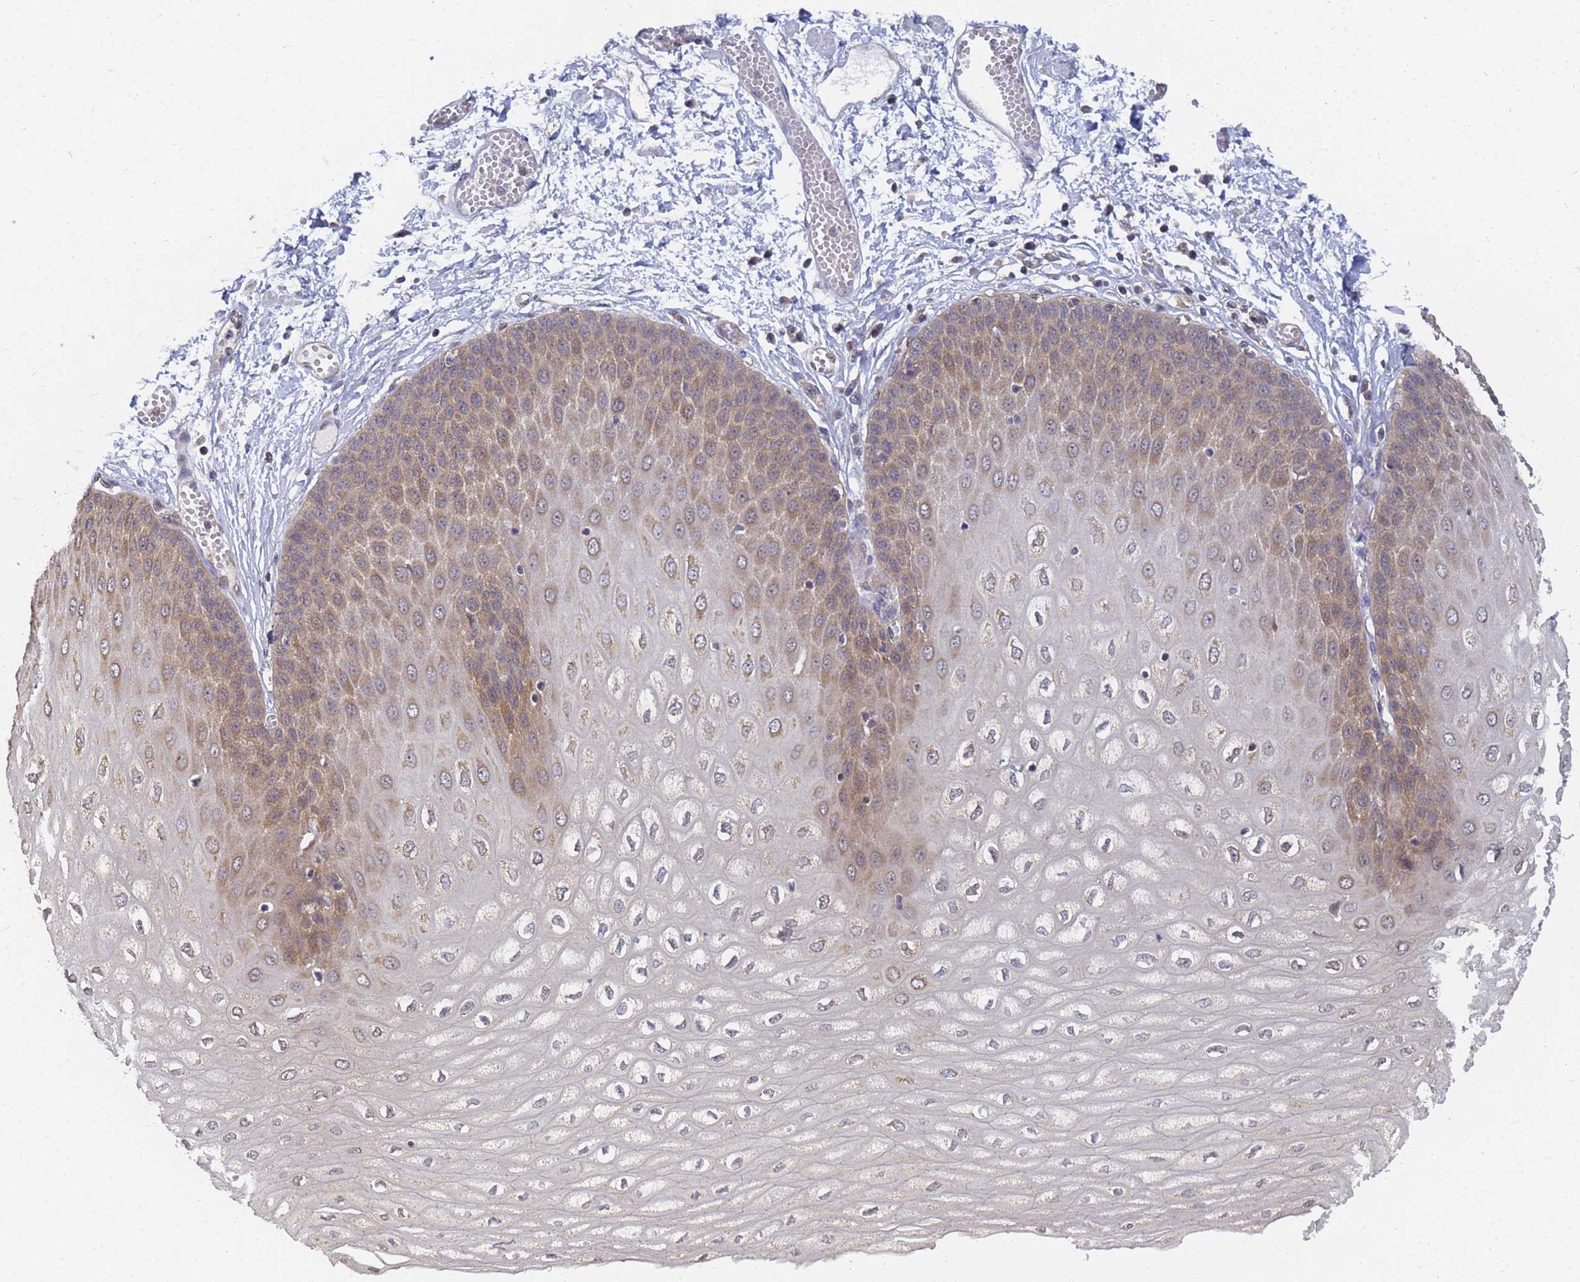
{"staining": {"intensity": "moderate", "quantity": "25%-75%", "location": "cytoplasmic/membranous"}, "tissue": "esophagus", "cell_type": "Squamous epithelial cells", "image_type": "normal", "snomed": [{"axis": "morphology", "description": "Normal tissue, NOS"}, {"axis": "topography", "description": "Esophagus"}], "caption": "Immunohistochemical staining of unremarkable human esophagus demonstrates moderate cytoplasmic/membranous protein expression in about 25%-75% of squamous epithelial cells.", "gene": "ALS2CL", "patient": {"sex": "male", "age": 60}}